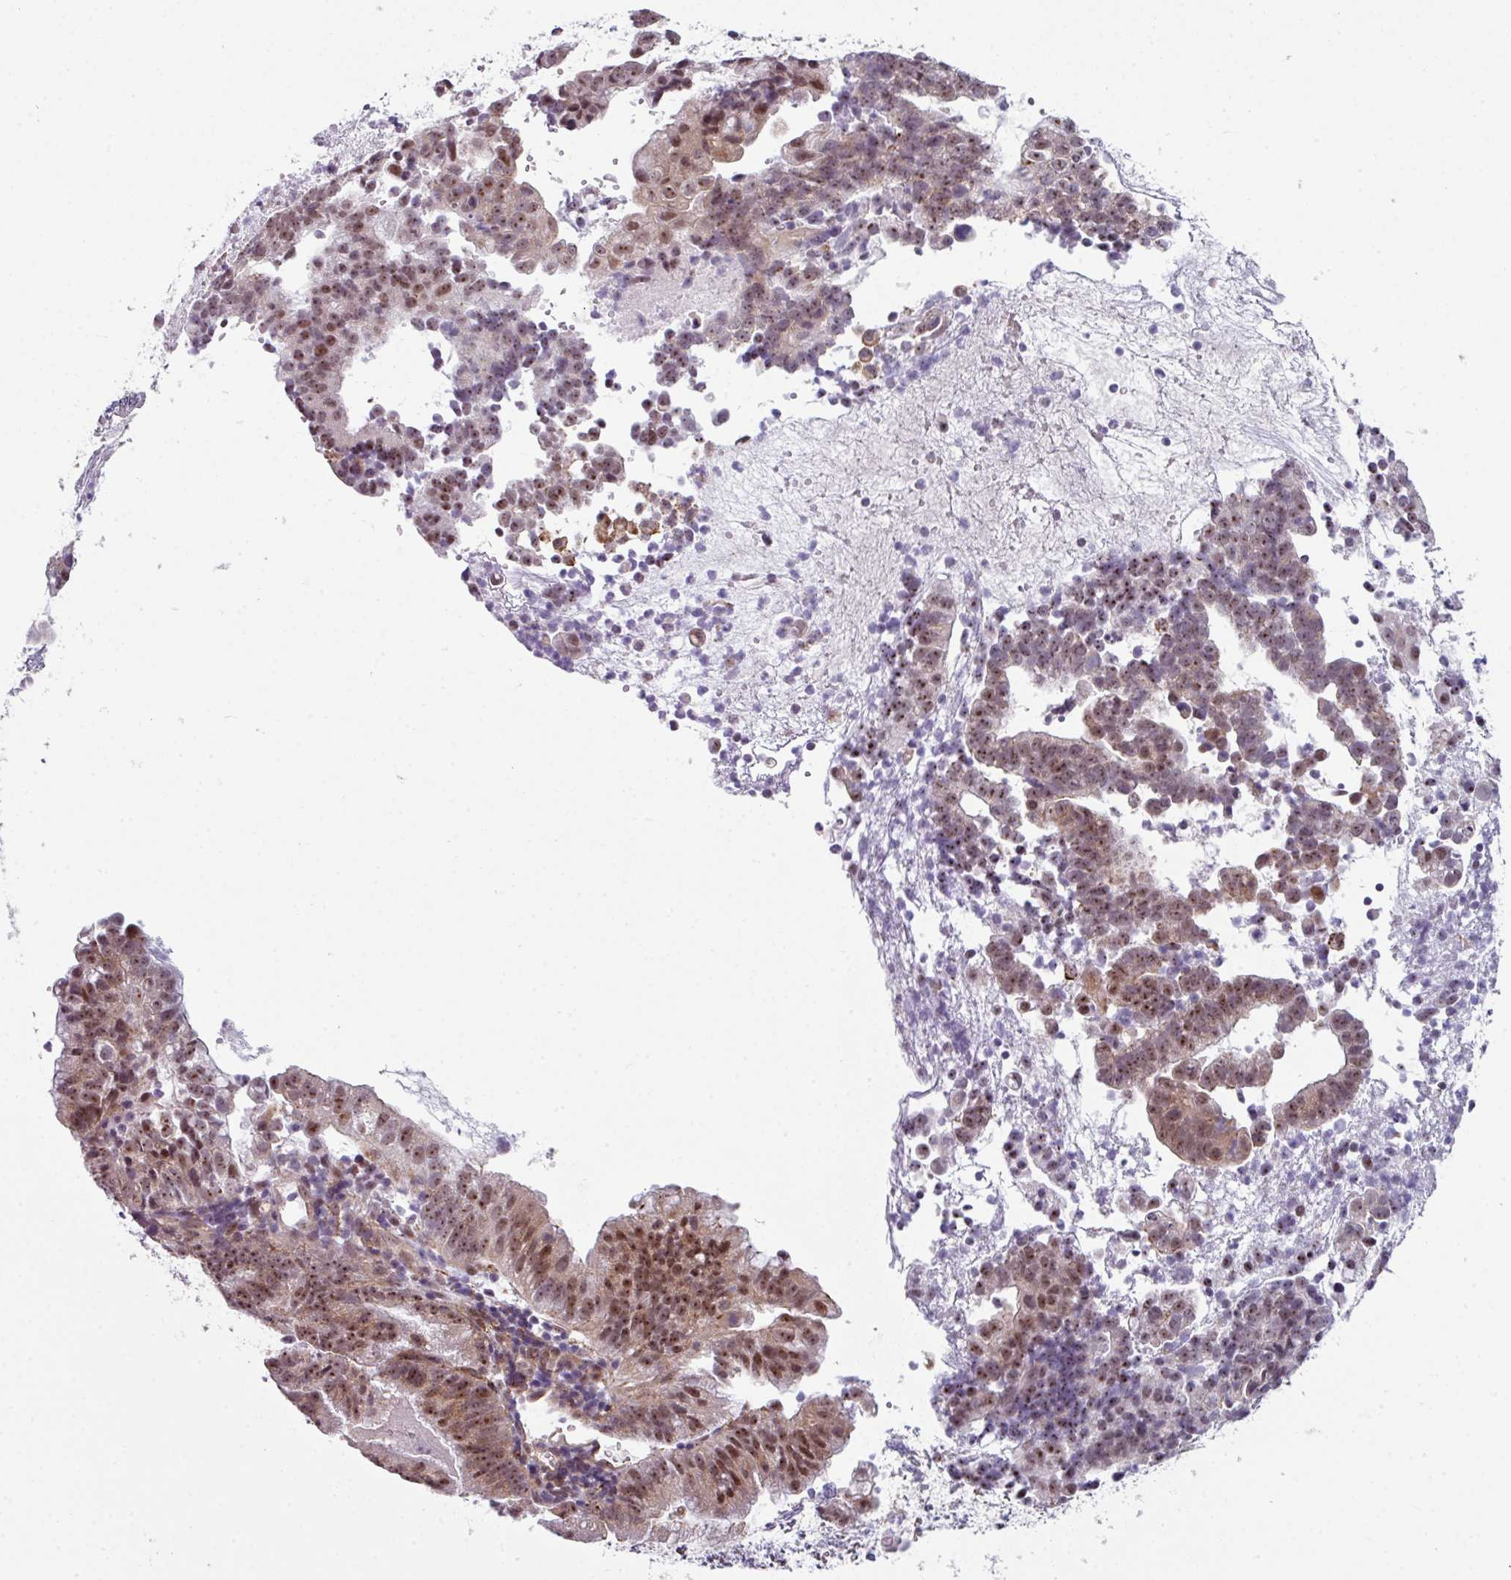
{"staining": {"intensity": "moderate", "quantity": ">75%", "location": "cytoplasmic/membranous,nuclear"}, "tissue": "endometrial cancer", "cell_type": "Tumor cells", "image_type": "cancer", "snomed": [{"axis": "morphology", "description": "Adenocarcinoma, NOS"}, {"axis": "topography", "description": "Endometrium"}], "caption": "Endometrial cancer (adenocarcinoma) stained with immunohistochemistry exhibits moderate cytoplasmic/membranous and nuclear positivity in about >75% of tumor cells.", "gene": "BMS1", "patient": {"sex": "female", "age": 76}}